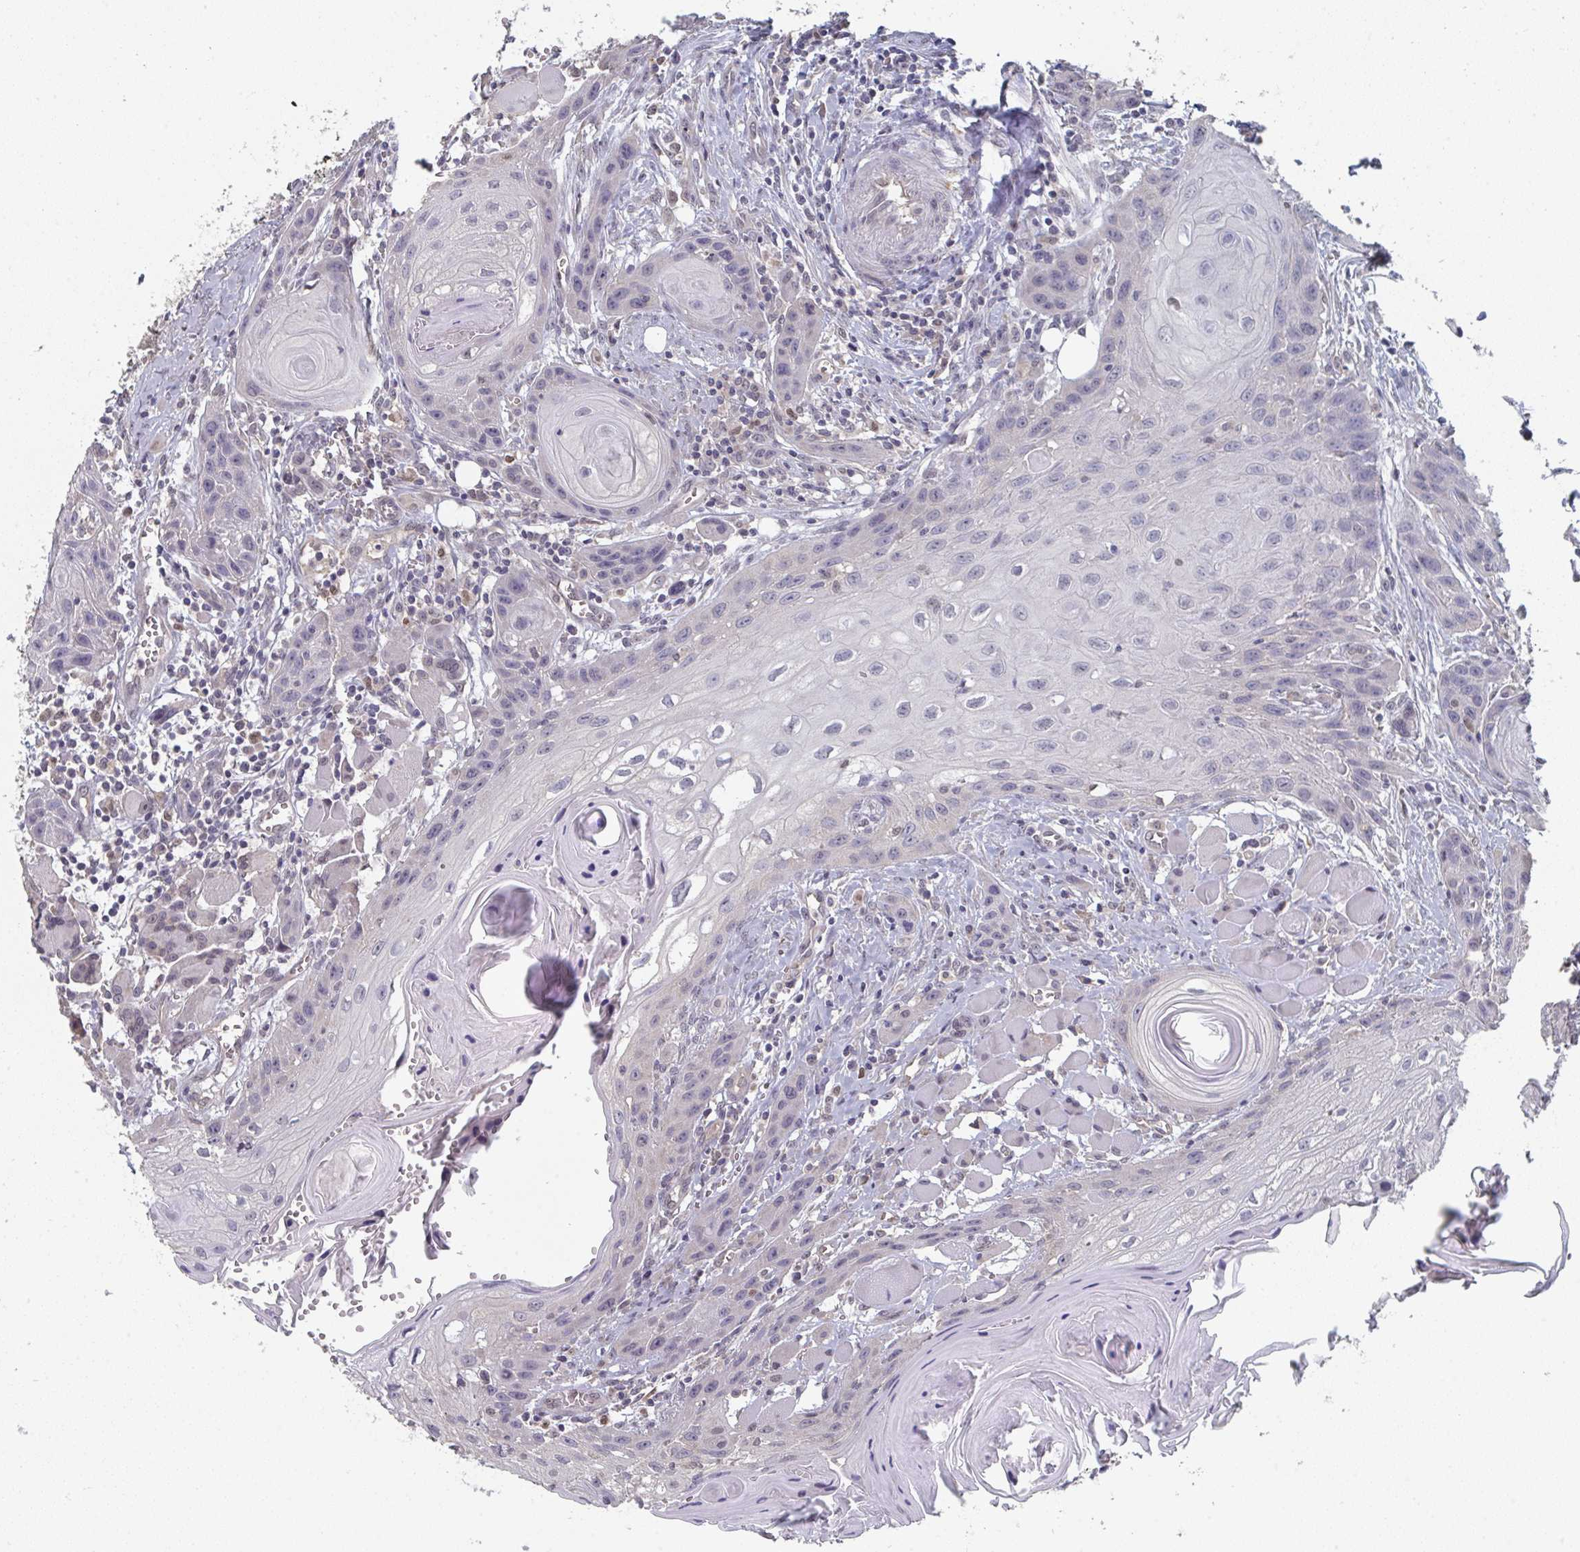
{"staining": {"intensity": "negative", "quantity": "none", "location": "none"}, "tissue": "head and neck cancer", "cell_type": "Tumor cells", "image_type": "cancer", "snomed": [{"axis": "morphology", "description": "Squamous cell carcinoma, NOS"}, {"axis": "topography", "description": "Oral tissue"}, {"axis": "topography", "description": "Head-Neck"}], "caption": "An image of human squamous cell carcinoma (head and neck) is negative for staining in tumor cells.", "gene": "LIX1", "patient": {"sex": "male", "age": 58}}